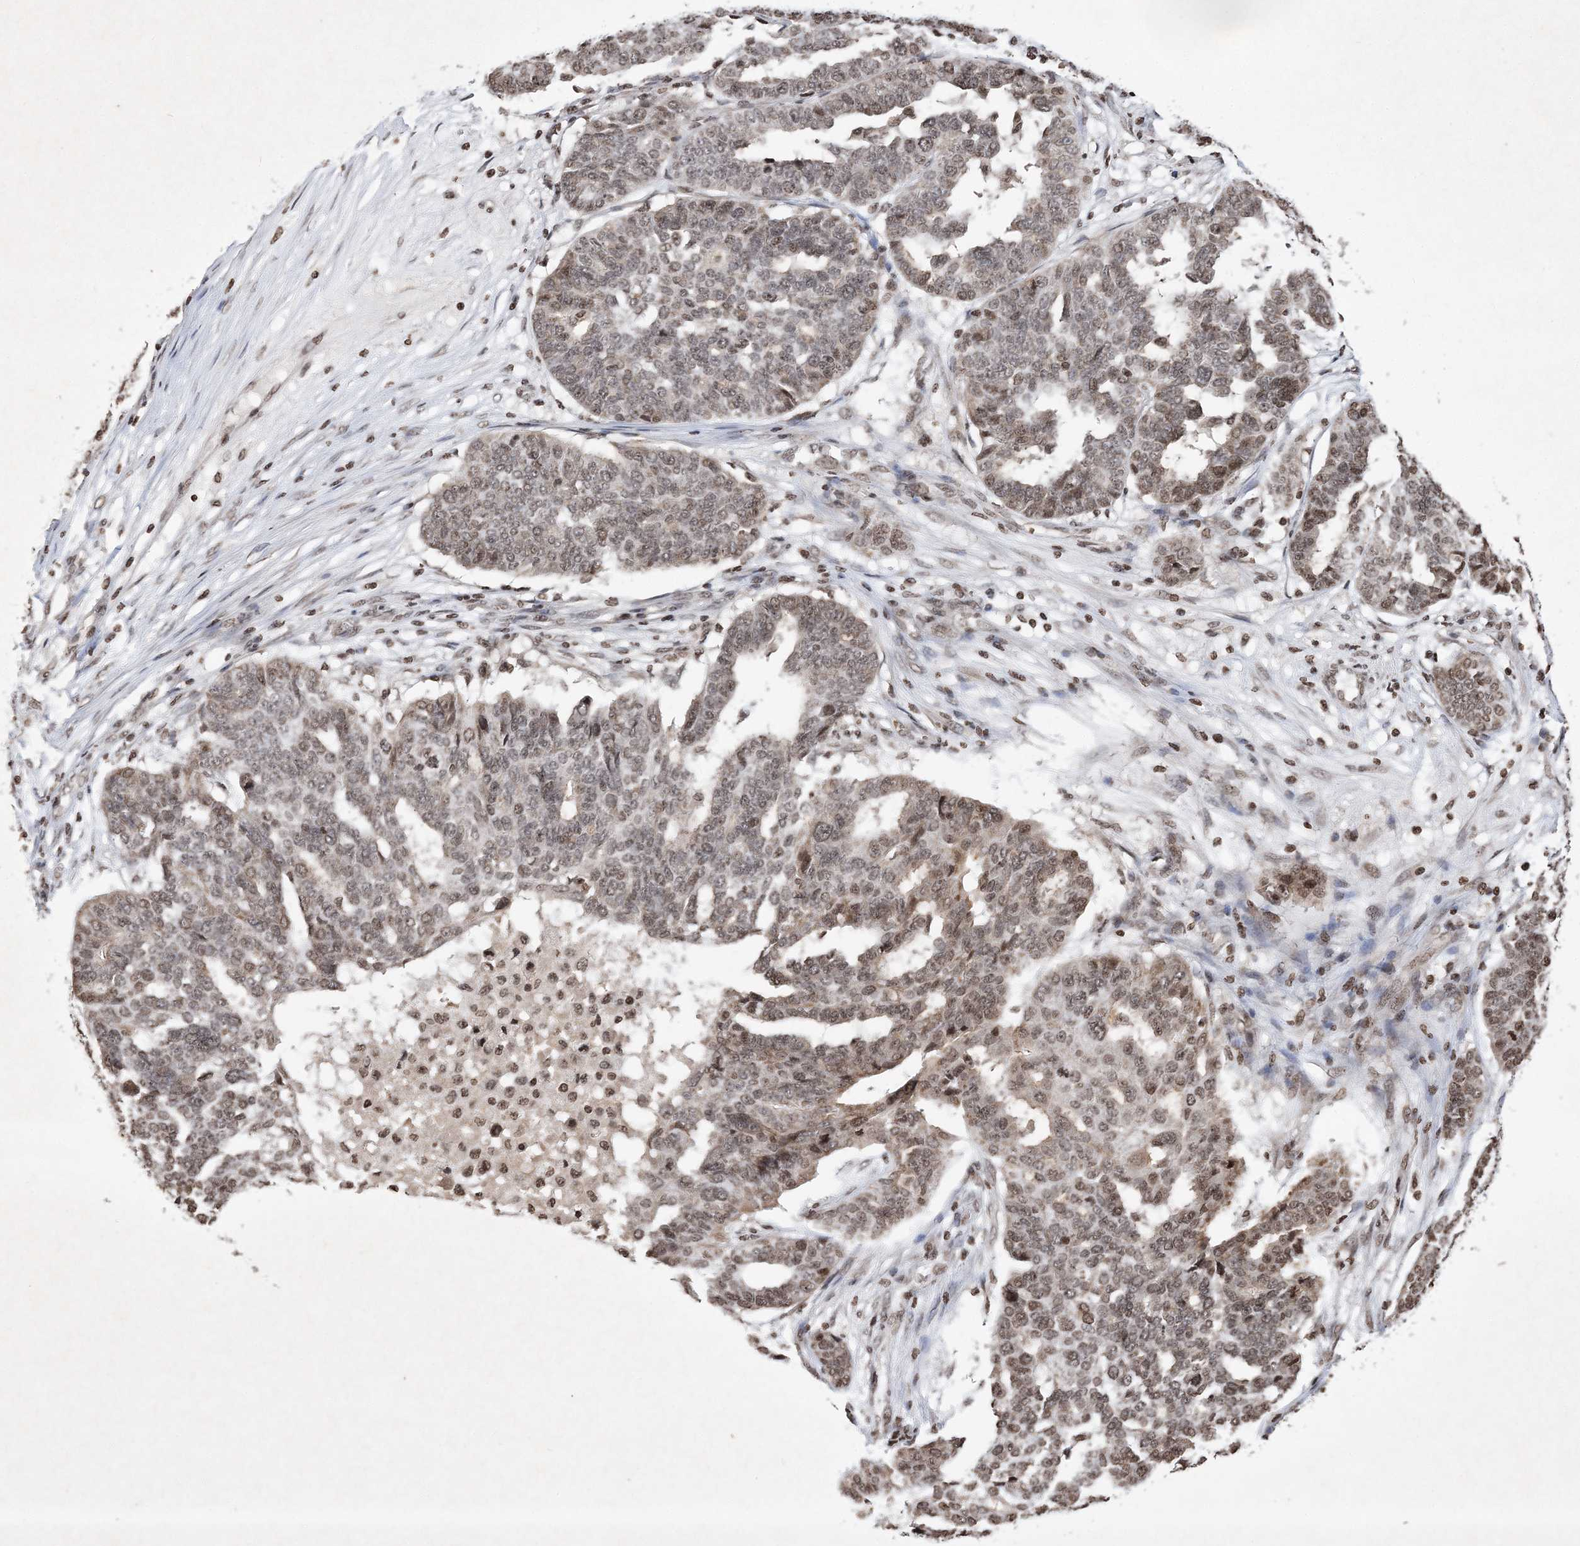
{"staining": {"intensity": "weak", "quantity": ">75%", "location": "nuclear"}, "tissue": "ovarian cancer", "cell_type": "Tumor cells", "image_type": "cancer", "snomed": [{"axis": "morphology", "description": "Cystadenocarcinoma, serous, NOS"}, {"axis": "topography", "description": "Ovary"}], "caption": "This micrograph demonstrates immunohistochemistry staining of human ovarian serous cystadenocarcinoma, with low weak nuclear staining in approximately >75% of tumor cells.", "gene": "NEDD9", "patient": {"sex": "female", "age": 59}}